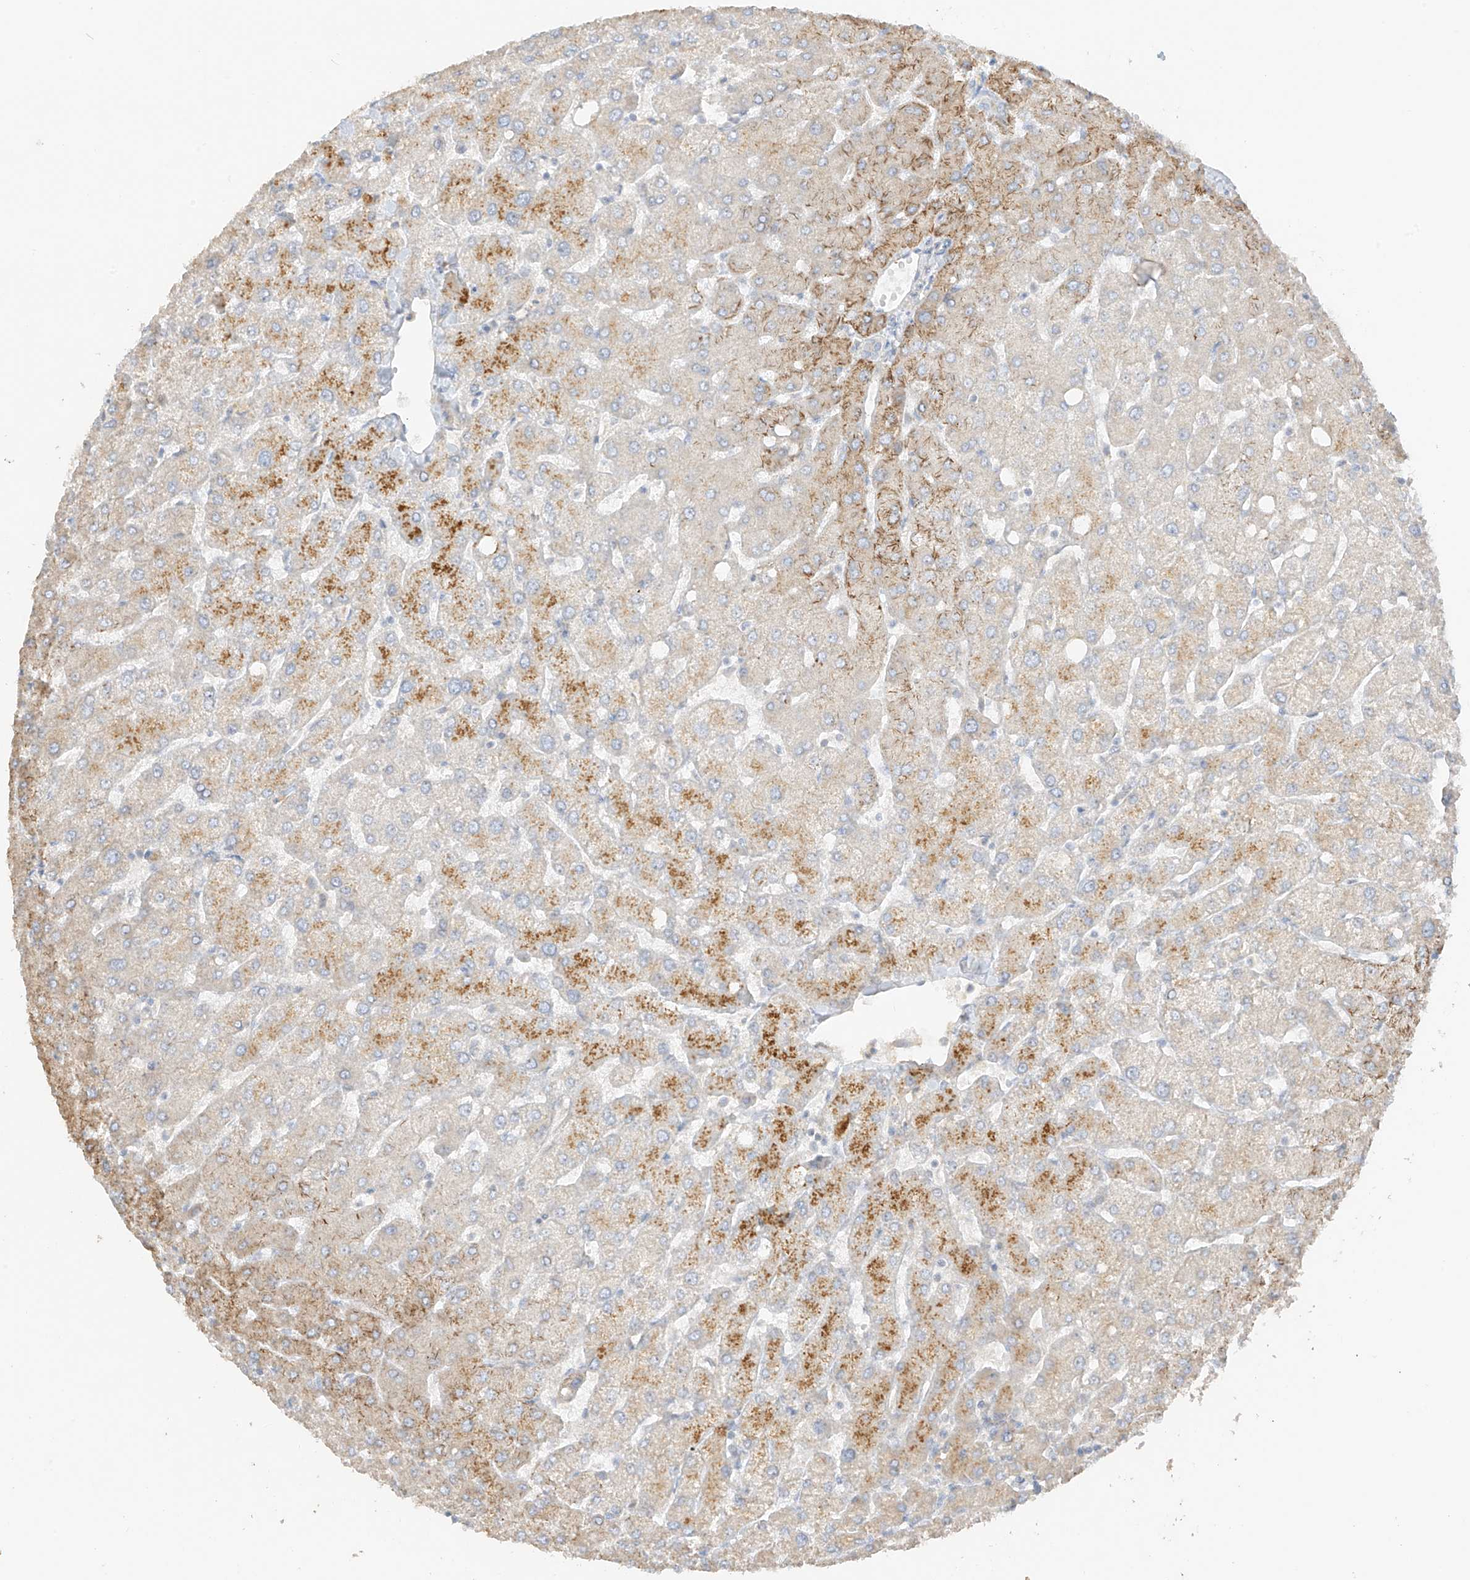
{"staining": {"intensity": "negative", "quantity": "none", "location": "none"}, "tissue": "liver", "cell_type": "Cholangiocytes", "image_type": "normal", "snomed": [{"axis": "morphology", "description": "Normal tissue, NOS"}, {"axis": "topography", "description": "Liver"}], "caption": "This micrograph is of normal liver stained with IHC to label a protein in brown with the nuclei are counter-stained blue. There is no positivity in cholangiocytes.", "gene": "ZBTB41", "patient": {"sex": "female", "age": 54}}